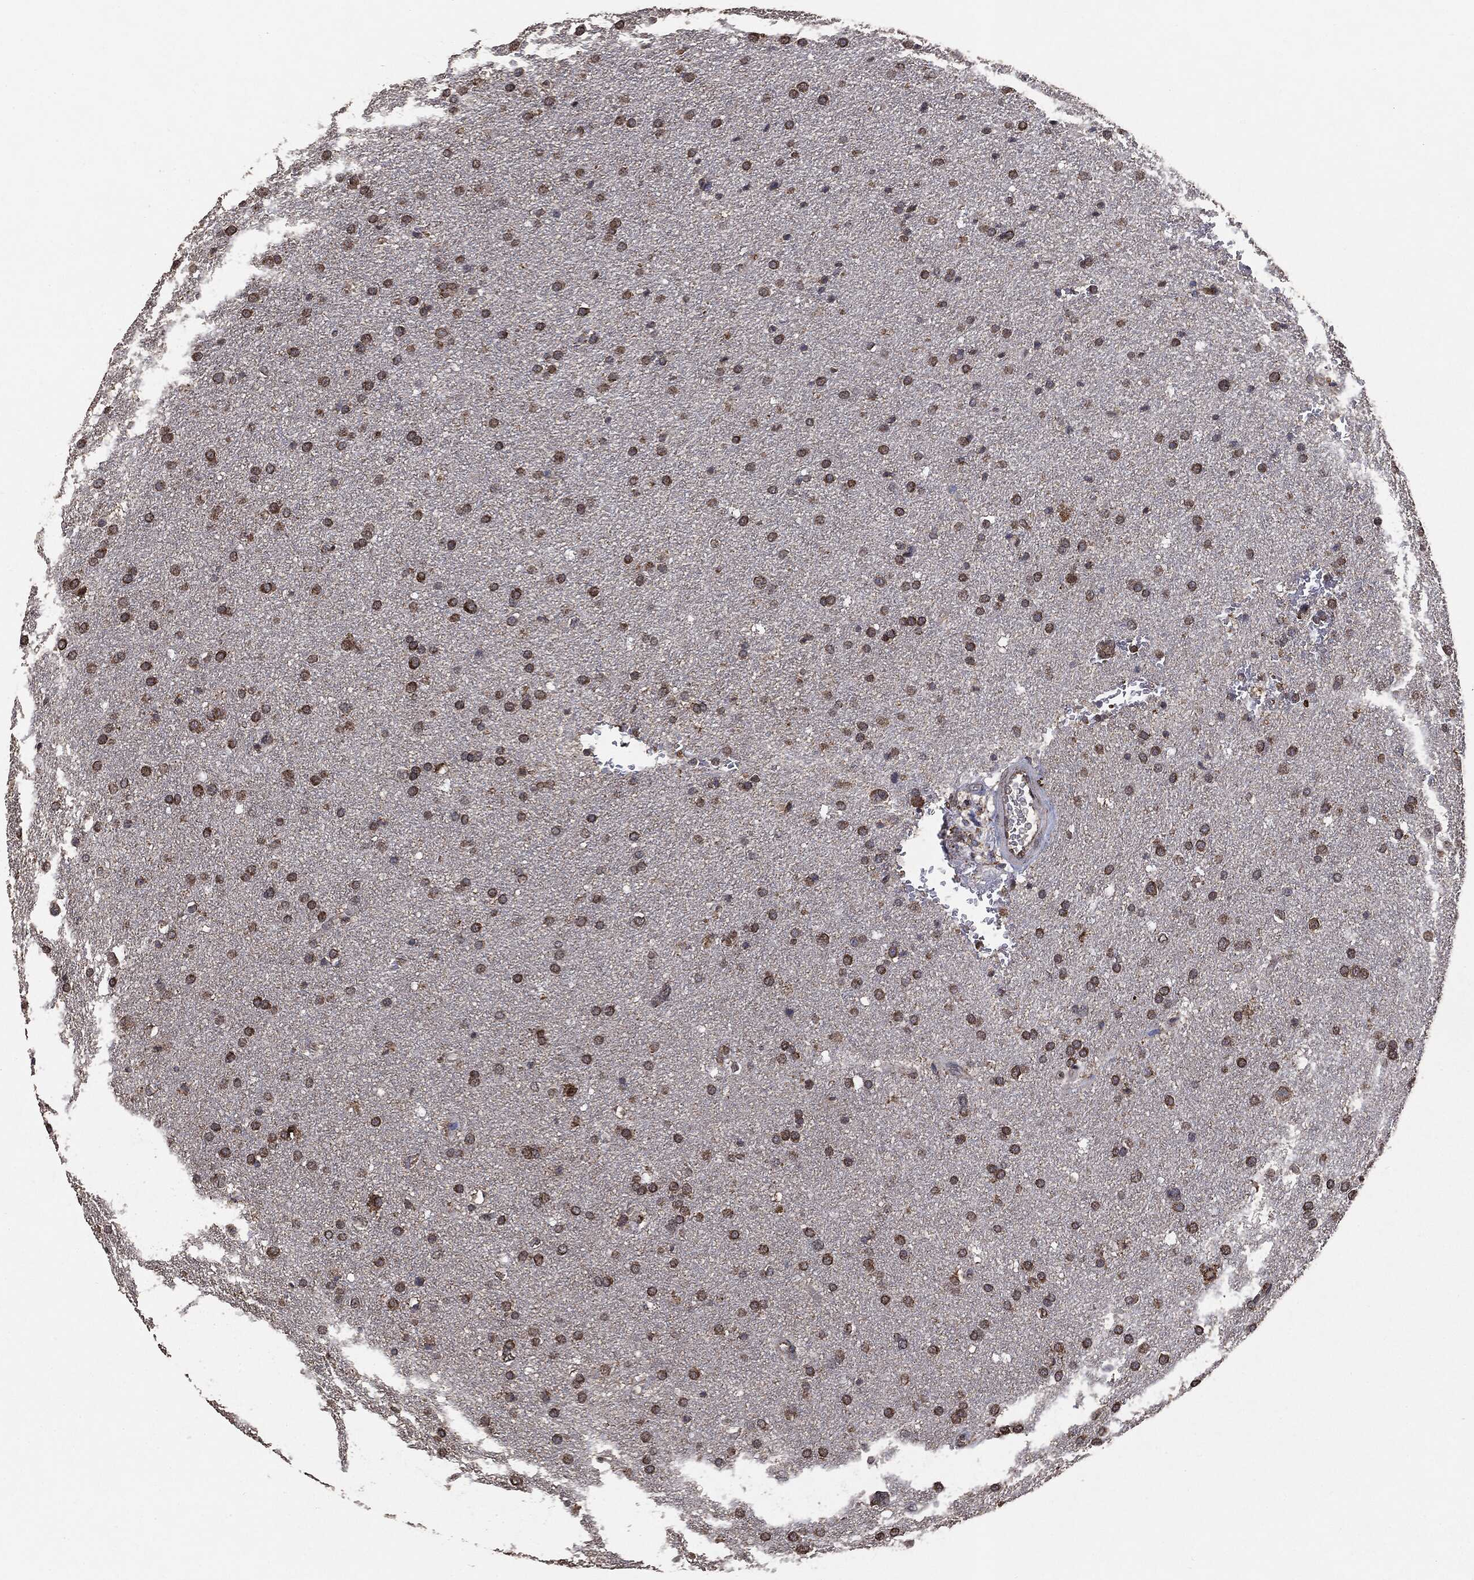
{"staining": {"intensity": "moderate", "quantity": ">75%", "location": "cytoplasmic/membranous"}, "tissue": "glioma", "cell_type": "Tumor cells", "image_type": "cancer", "snomed": [{"axis": "morphology", "description": "Glioma, malignant, Low grade"}, {"axis": "topography", "description": "Brain"}], "caption": "Immunohistochemical staining of human glioma exhibits medium levels of moderate cytoplasmic/membranous protein positivity in about >75% of tumor cells. (DAB (3,3'-diaminobenzidine) = brown stain, brightfield microscopy at high magnification).", "gene": "MTOR", "patient": {"sex": "female", "age": 37}}